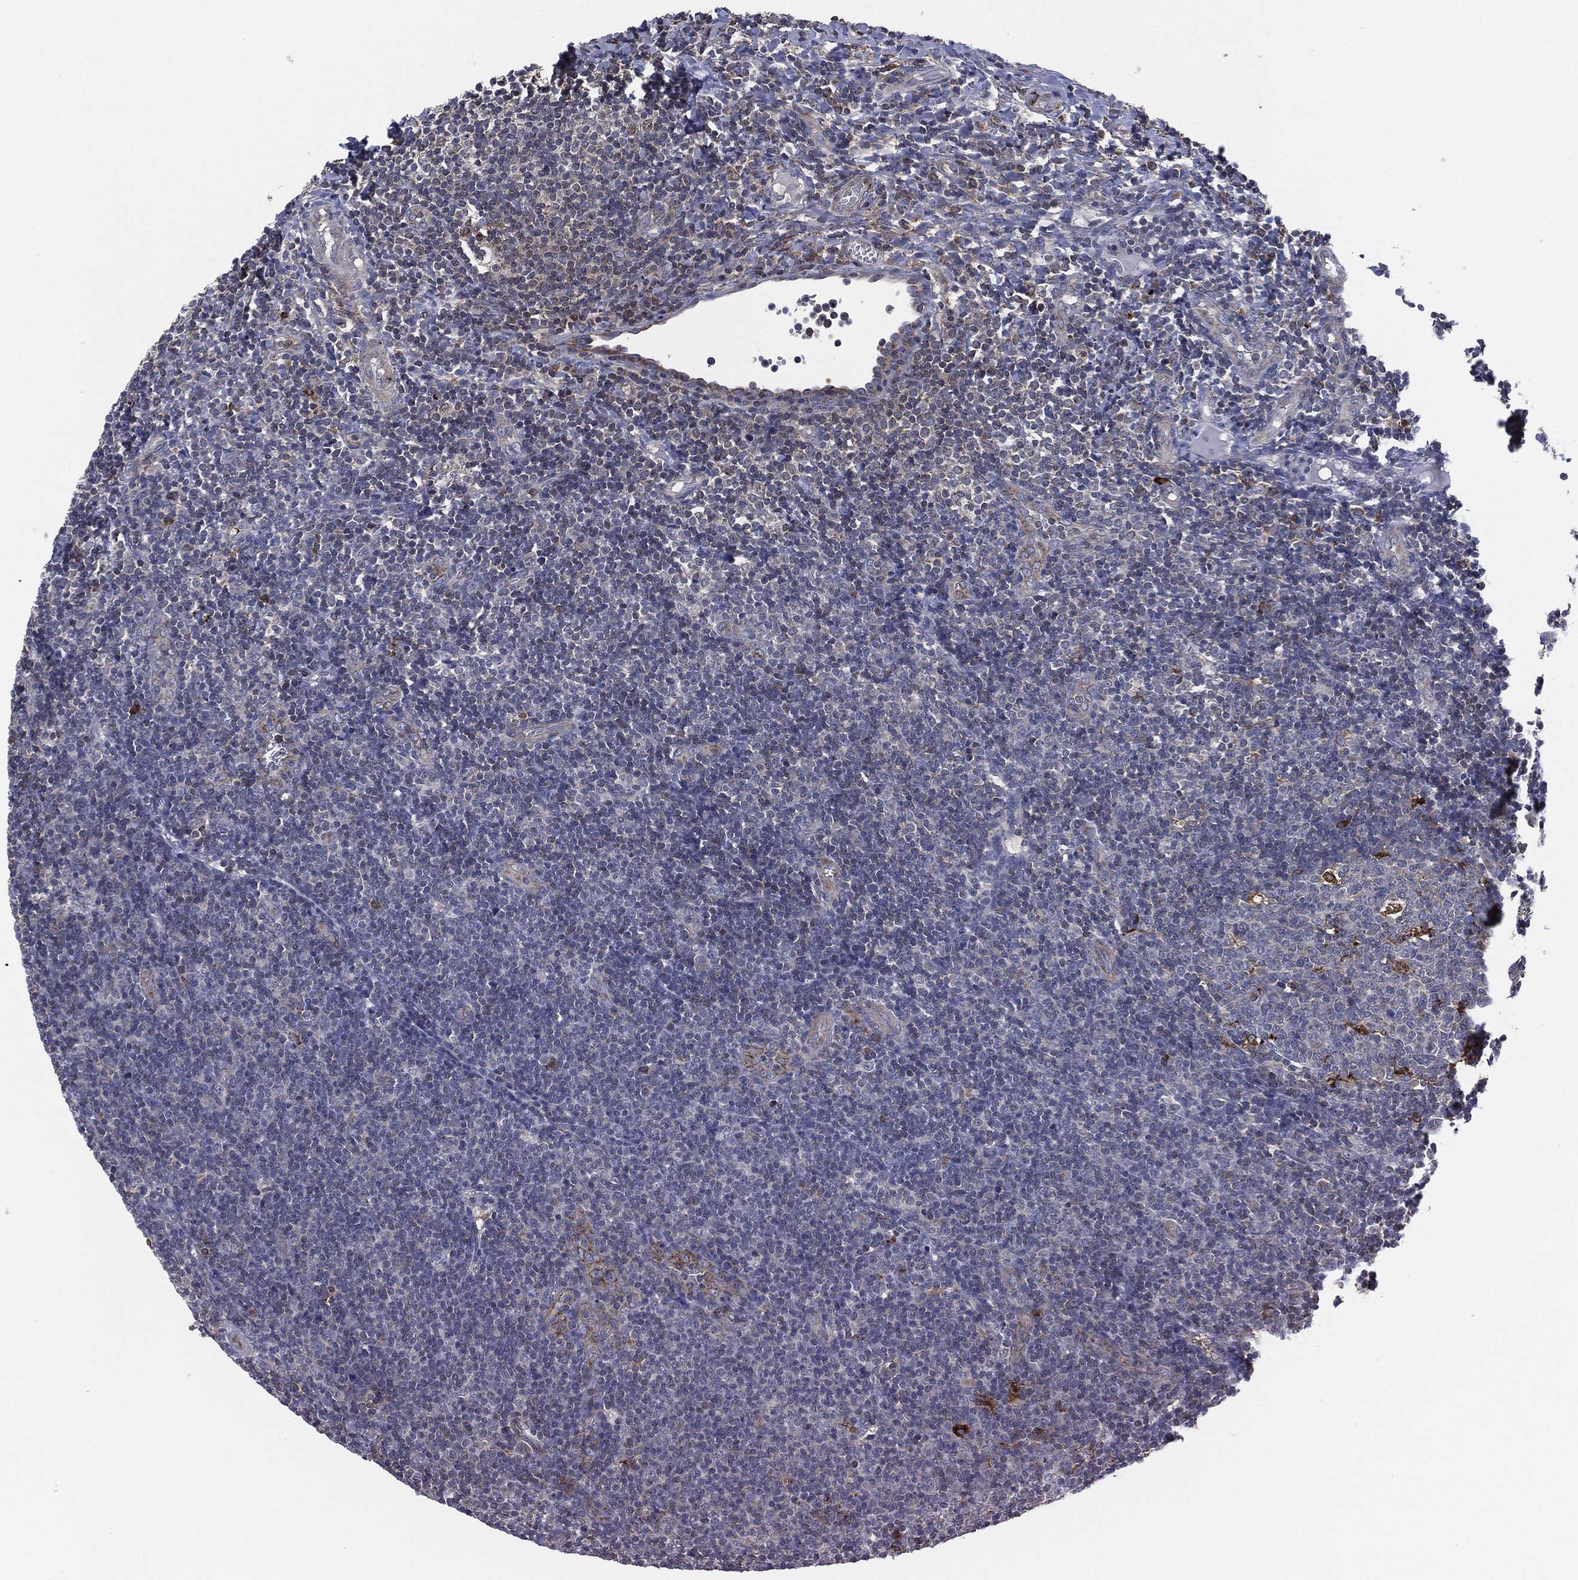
{"staining": {"intensity": "strong", "quantity": "<25%", "location": "cytoplasmic/membranous"}, "tissue": "tonsil", "cell_type": "Germinal center cells", "image_type": "normal", "snomed": [{"axis": "morphology", "description": "Normal tissue, NOS"}, {"axis": "topography", "description": "Tonsil"}], "caption": "Protein expression analysis of normal tonsil reveals strong cytoplasmic/membranous staining in approximately <25% of germinal center cells. The staining is performed using DAB (3,3'-diaminobenzidine) brown chromogen to label protein expression. The nuclei are counter-stained blue using hematoxylin.", "gene": "TMEM11", "patient": {"sex": "female", "age": 5}}